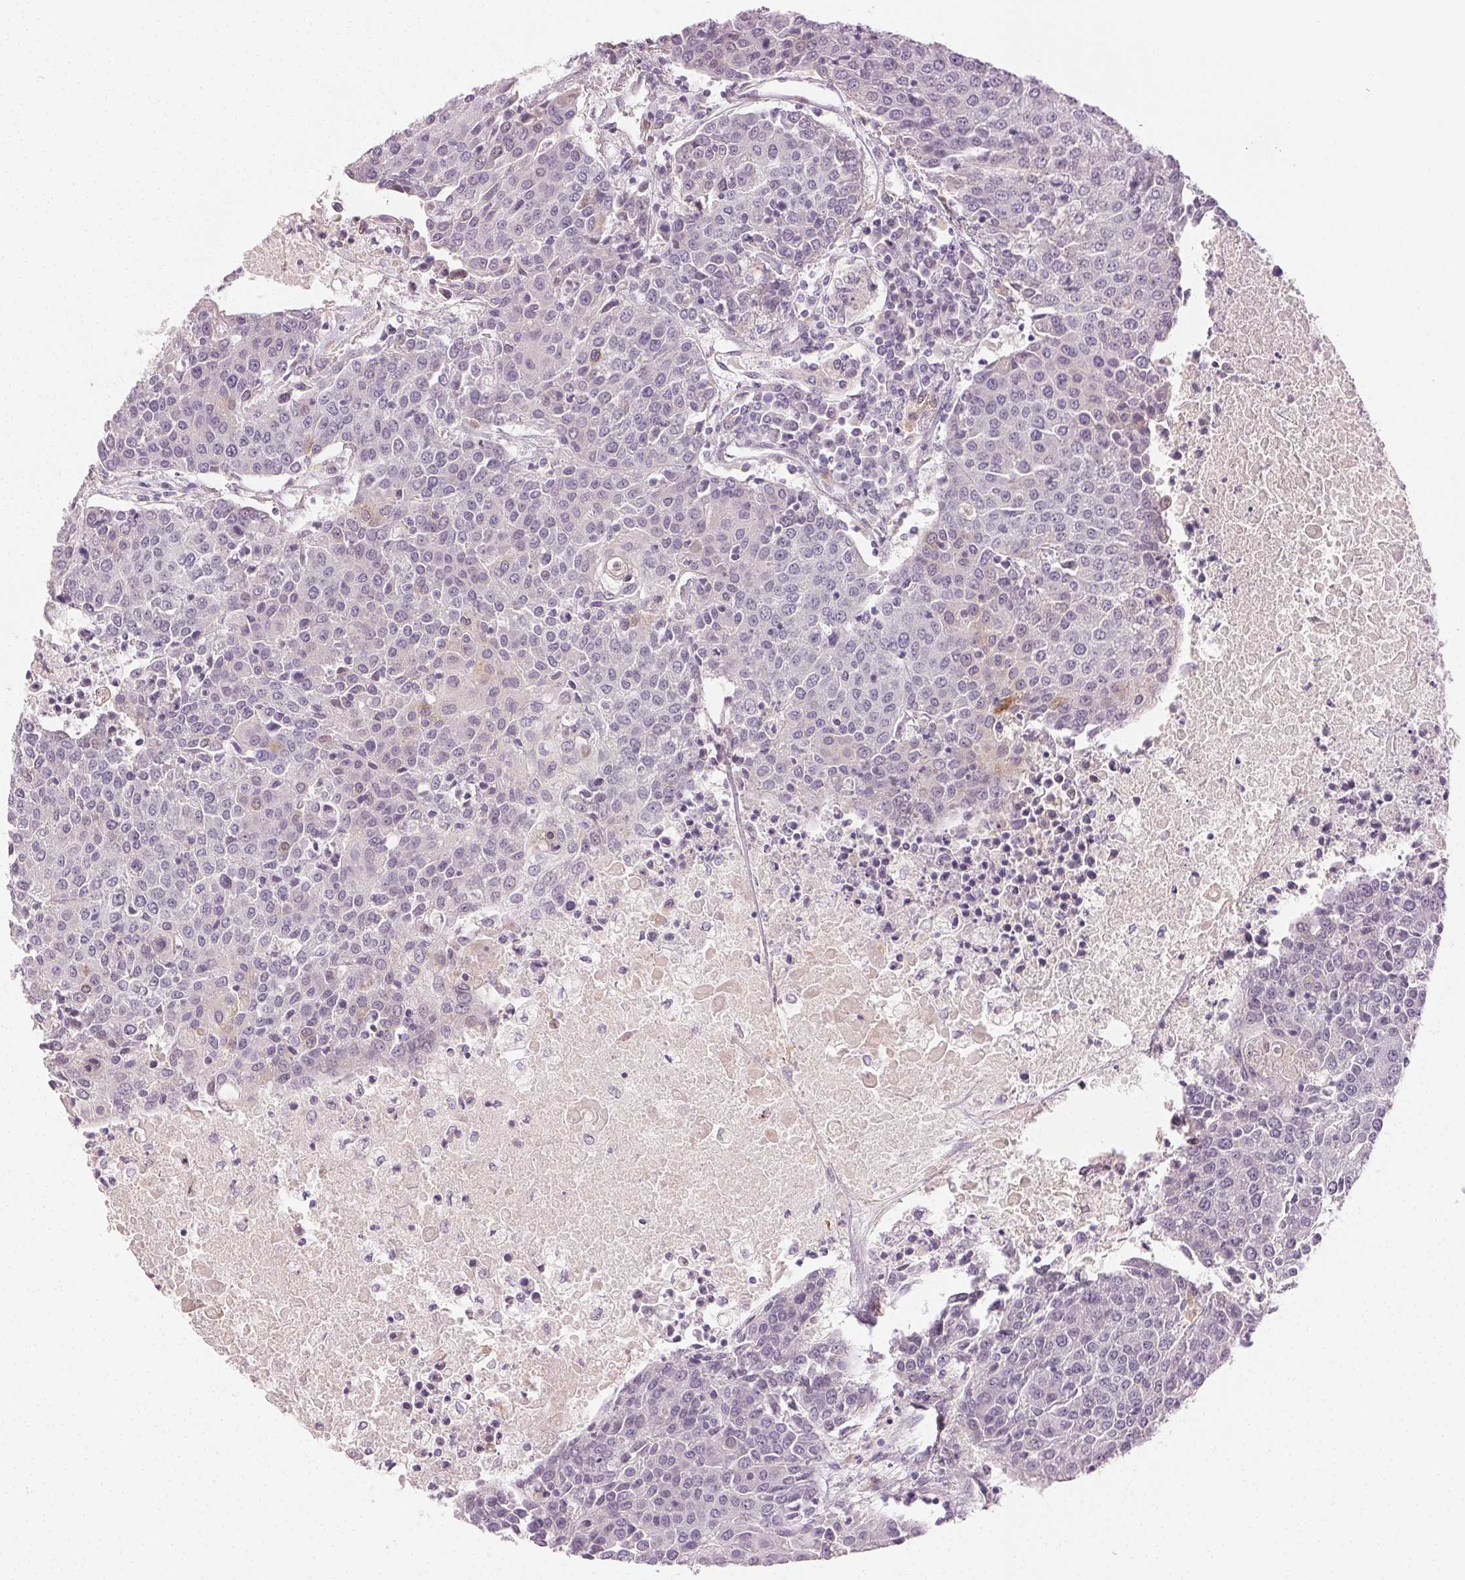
{"staining": {"intensity": "negative", "quantity": "none", "location": "none"}, "tissue": "urothelial cancer", "cell_type": "Tumor cells", "image_type": "cancer", "snomed": [{"axis": "morphology", "description": "Urothelial carcinoma, High grade"}, {"axis": "topography", "description": "Urinary bladder"}], "caption": "High magnification brightfield microscopy of urothelial carcinoma (high-grade) stained with DAB (3,3'-diaminobenzidine) (brown) and counterstained with hematoxylin (blue): tumor cells show no significant staining.", "gene": "MAP1LC3A", "patient": {"sex": "female", "age": 85}}